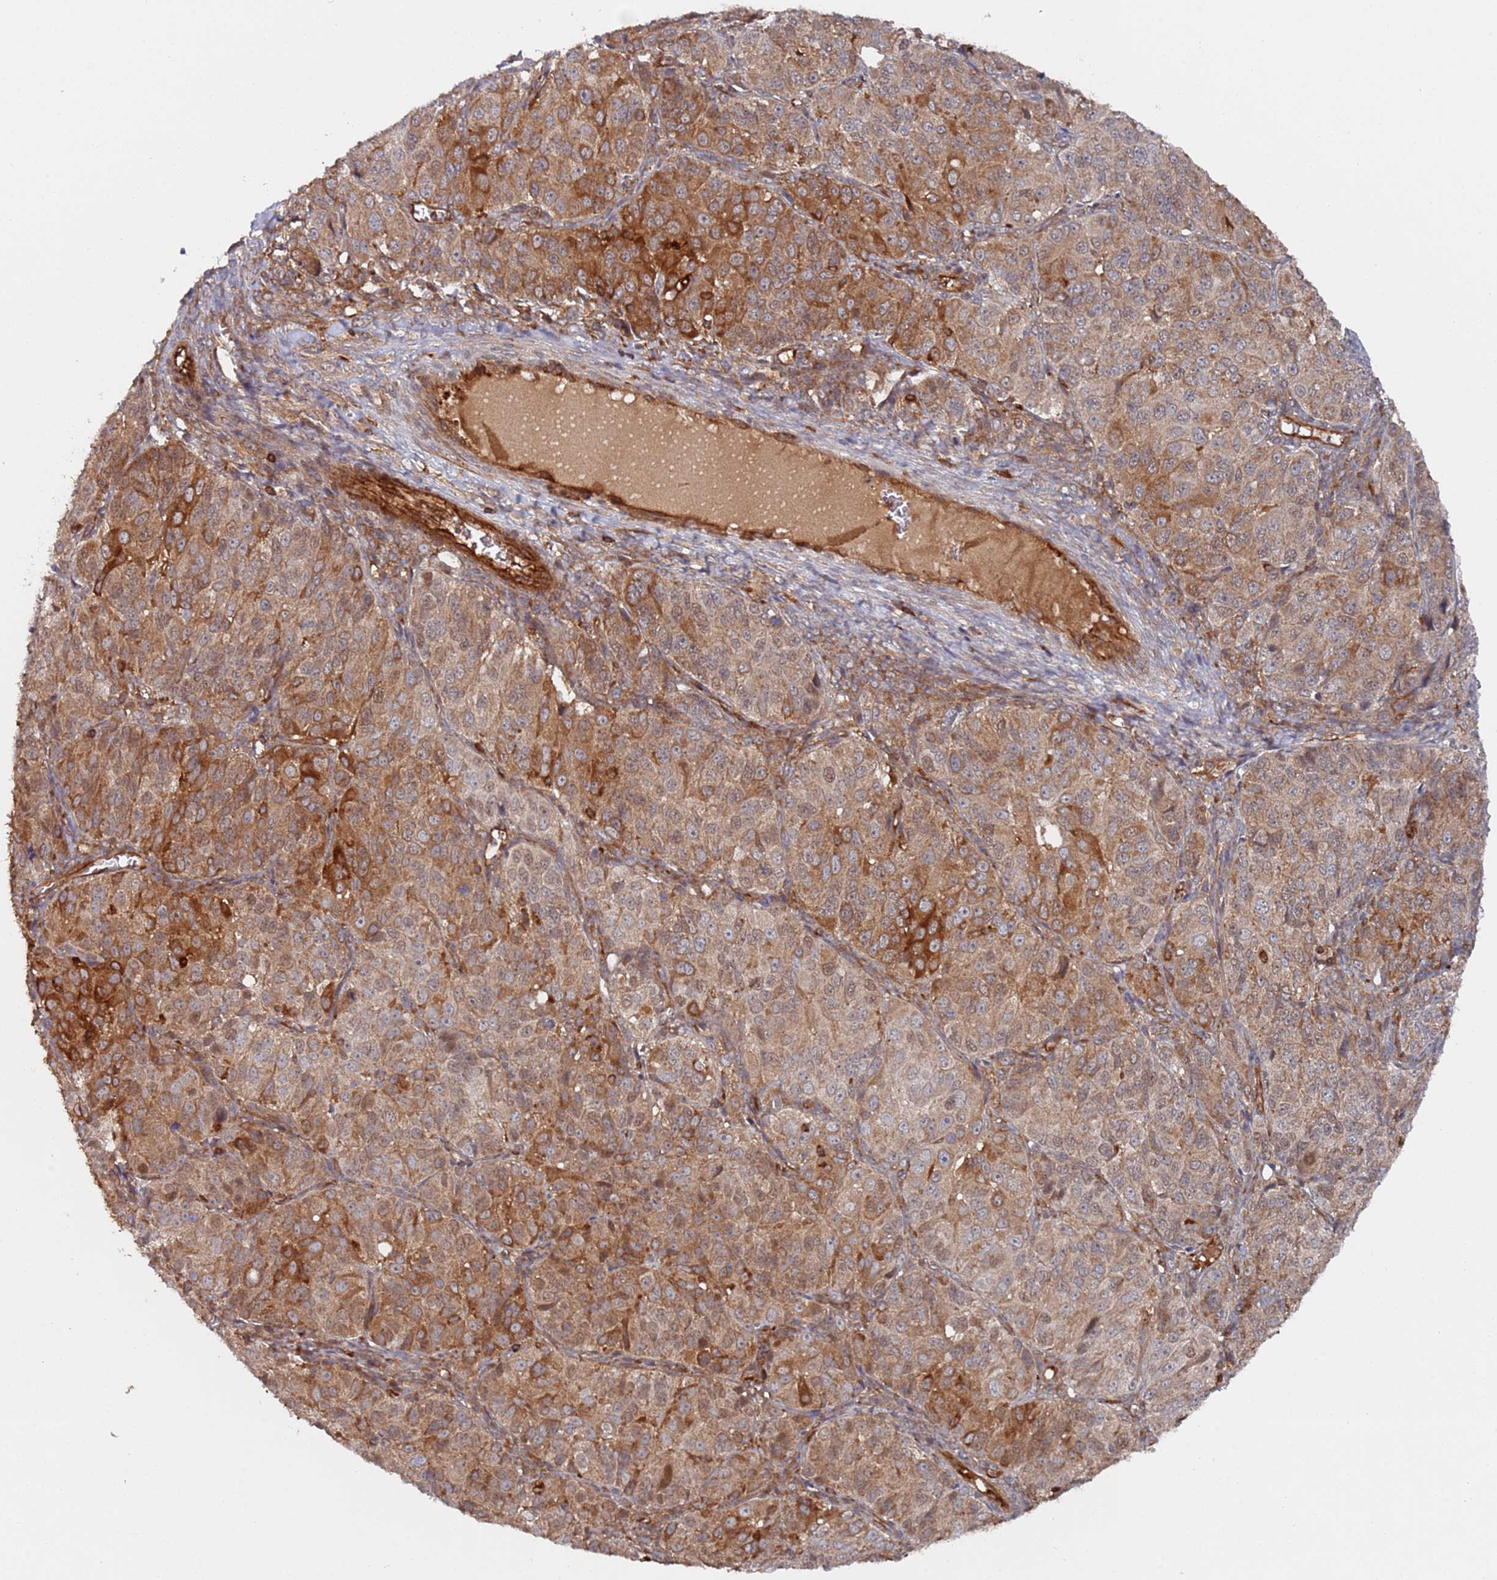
{"staining": {"intensity": "strong", "quantity": "<25%", "location": "cytoplasmic/membranous"}, "tissue": "ovarian cancer", "cell_type": "Tumor cells", "image_type": "cancer", "snomed": [{"axis": "morphology", "description": "Carcinoma, endometroid"}, {"axis": "topography", "description": "Ovary"}], "caption": "Strong cytoplasmic/membranous protein positivity is identified in approximately <25% of tumor cells in endometroid carcinoma (ovarian).", "gene": "DDX60", "patient": {"sex": "female", "age": 51}}